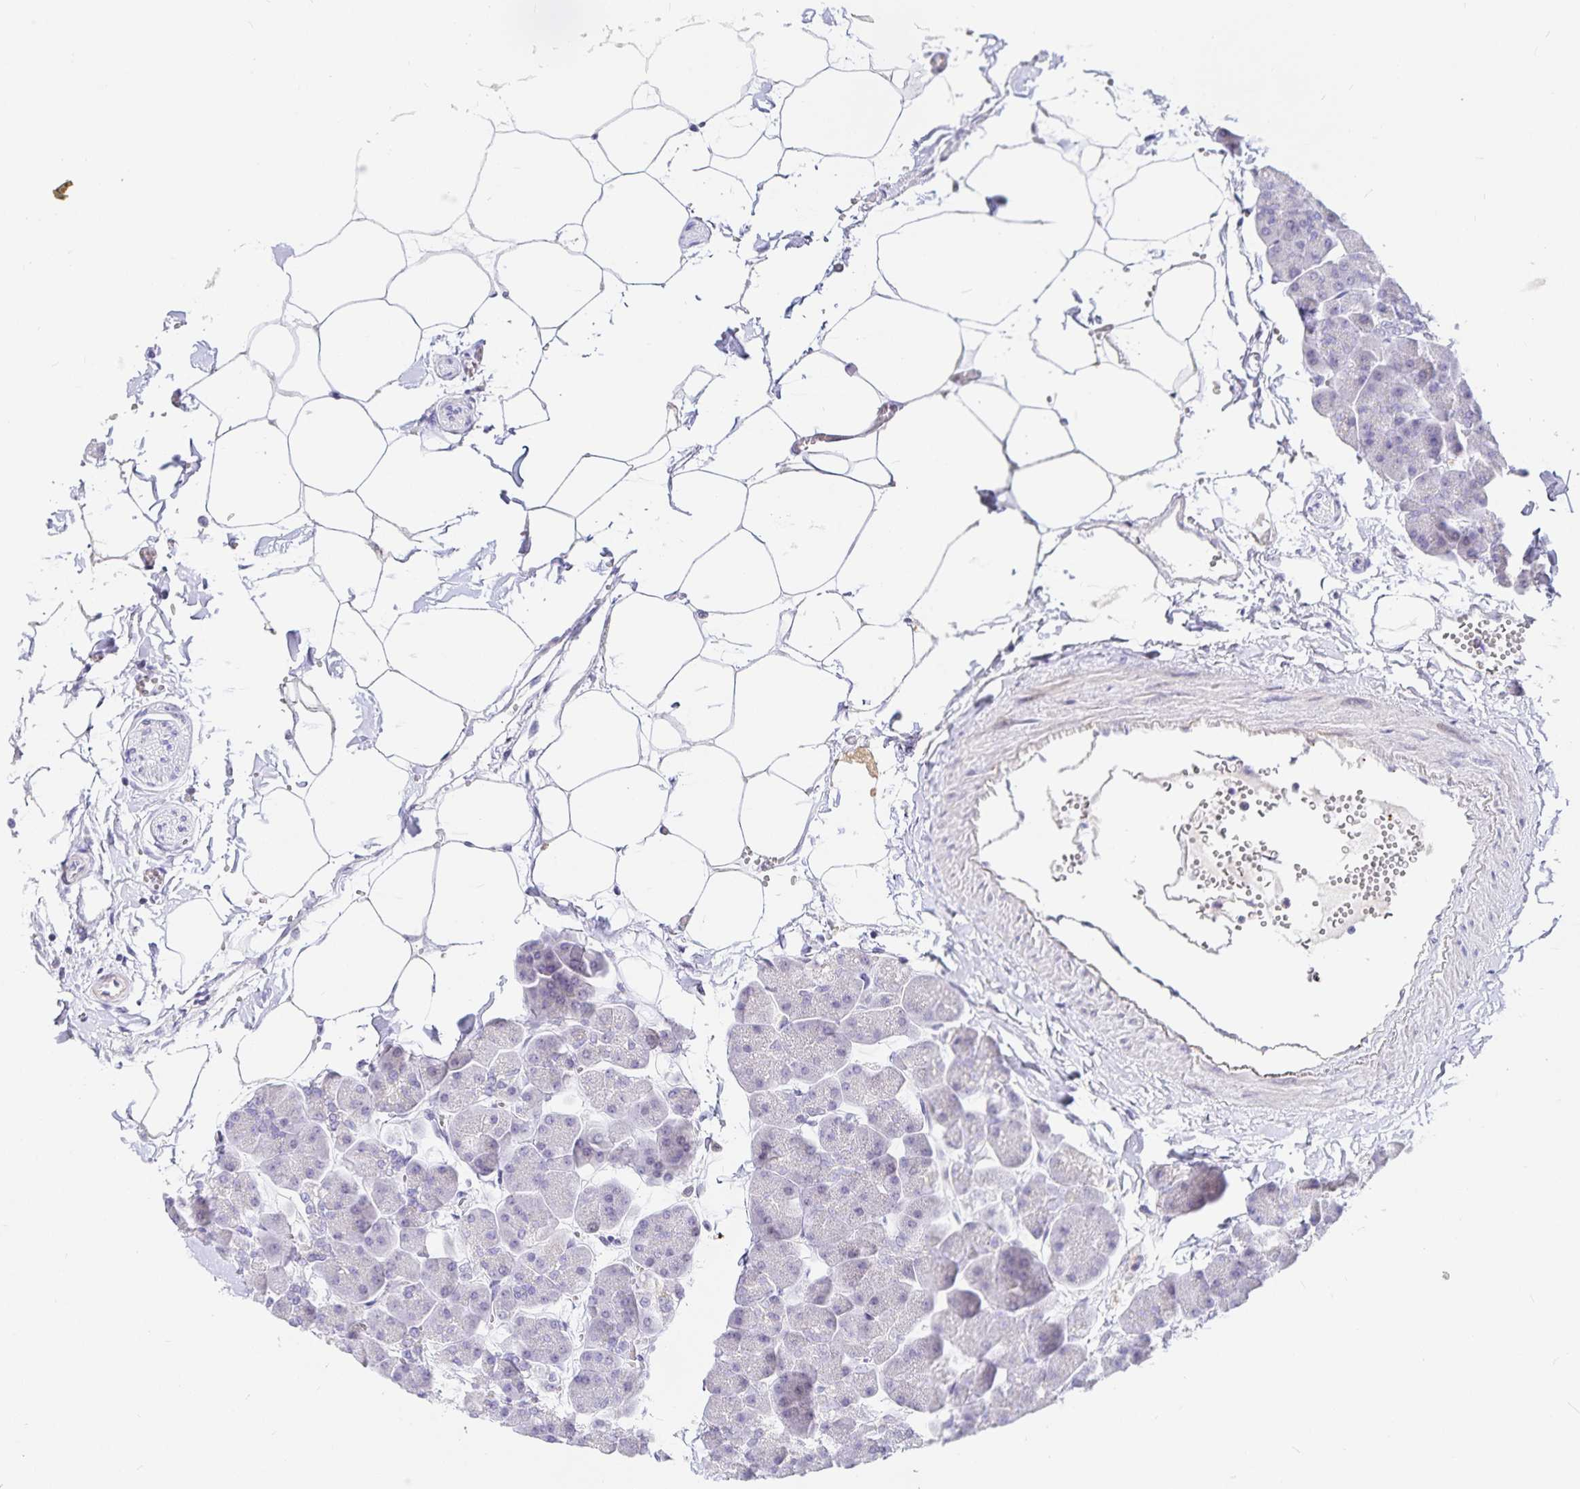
{"staining": {"intensity": "negative", "quantity": "none", "location": "none"}, "tissue": "pancreas", "cell_type": "Exocrine glandular cells", "image_type": "normal", "snomed": [{"axis": "morphology", "description": "Normal tissue, NOS"}, {"axis": "topography", "description": "Pancreas"}], "caption": "Immunohistochemistry micrograph of normal human pancreas stained for a protein (brown), which reveals no staining in exocrine glandular cells.", "gene": "KBTBD13", "patient": {"sex": "male", "age": 35}}